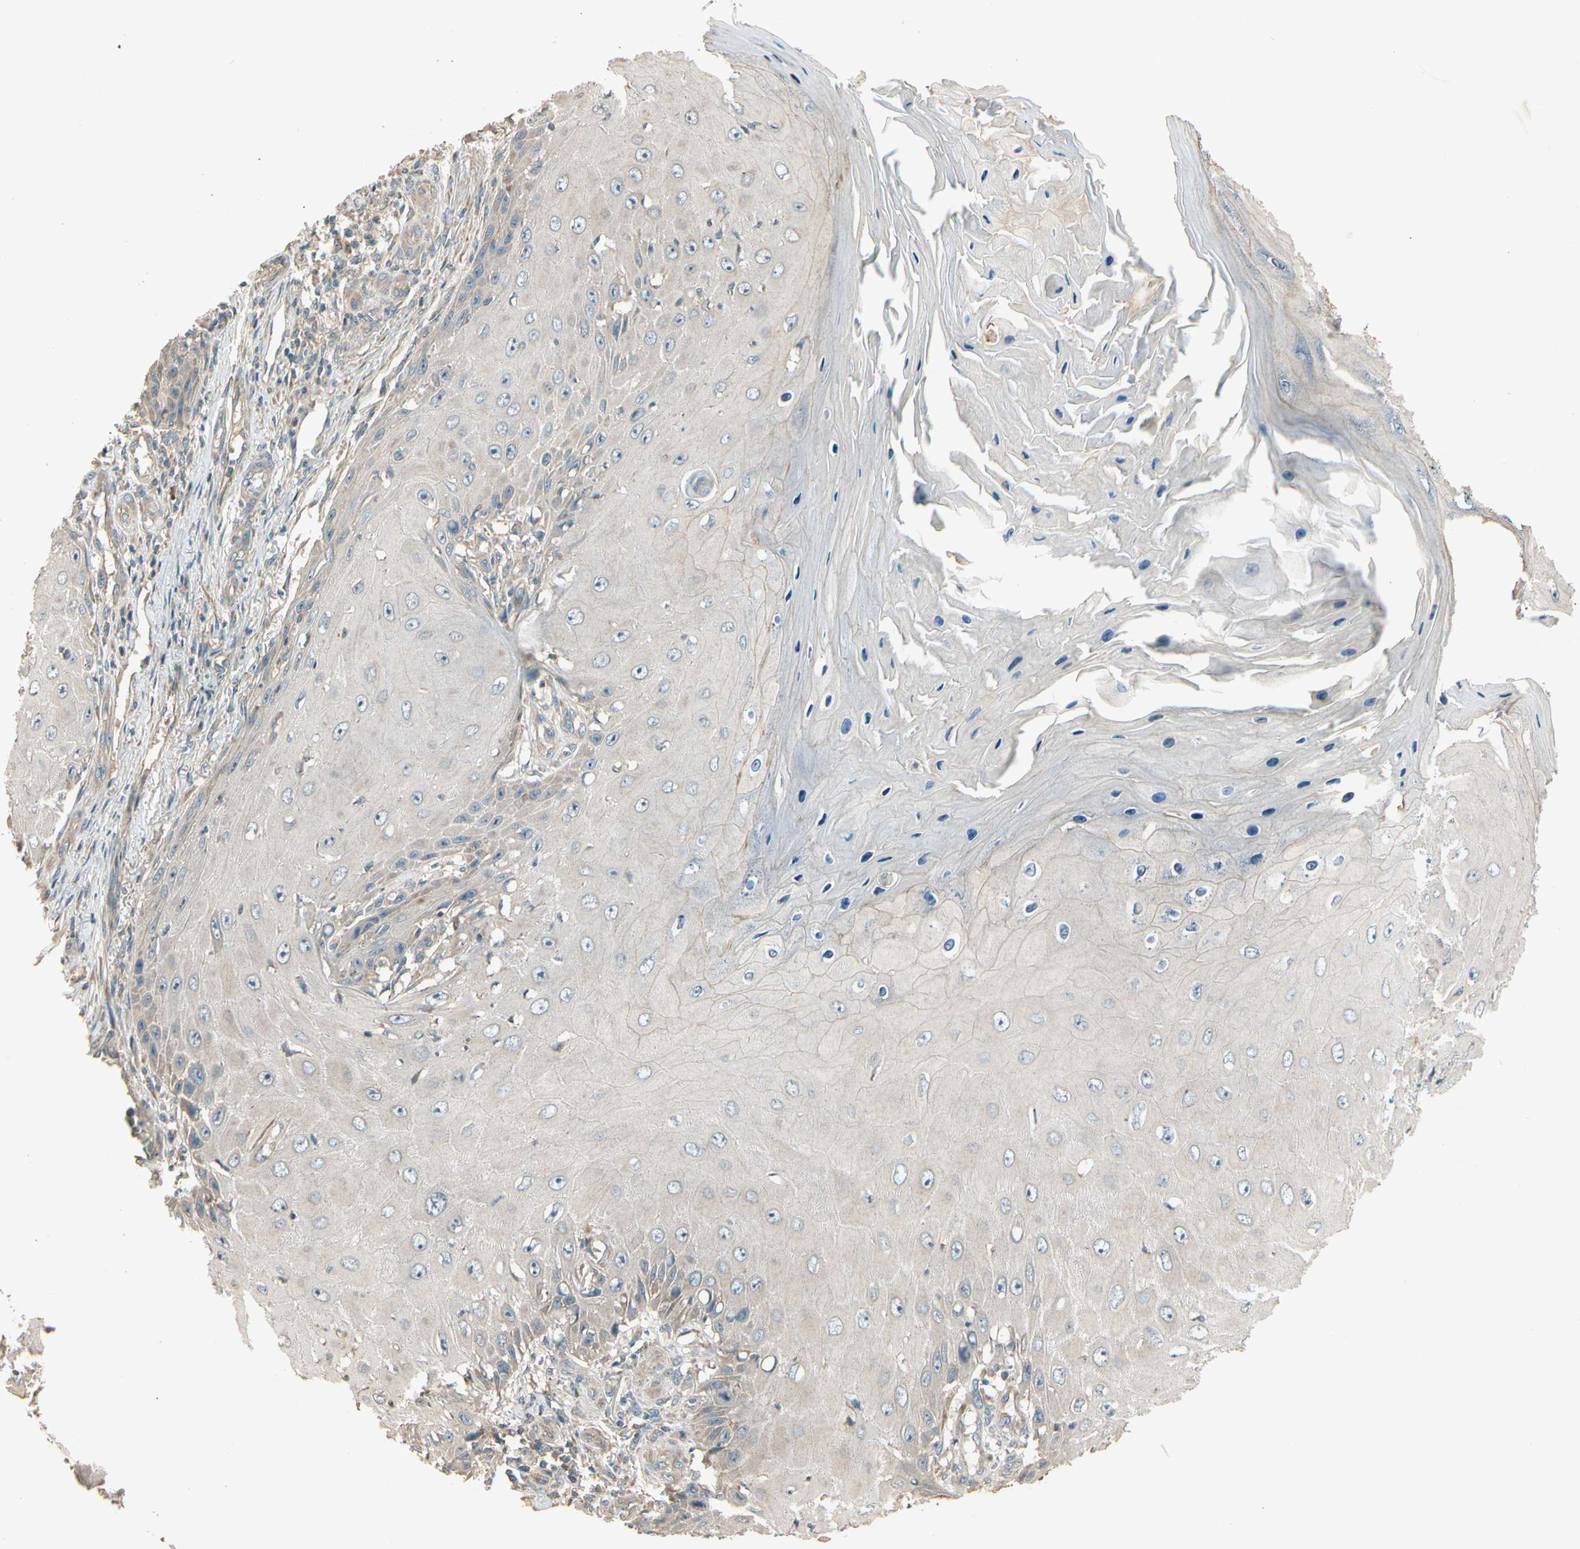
{"staining": {"intensity": "negative", "quantity": "none", "location": "none"}, "tissue": "skin cancer", "cell_type": "Tumor cells", "image_type": "cancer", "snomed": [{"axis": "morphology", "description": "Squamous cell carcinoma, NOS"}, {"axis": "topography", "description": "Skin"}], "caption": "A micrograph of squamous cell carcinoma (skin) stained for a protein shows no brown staining in tumor cells.", "gene": "TNFRSF21", "patient": {"sex": "female", "age": 73}}